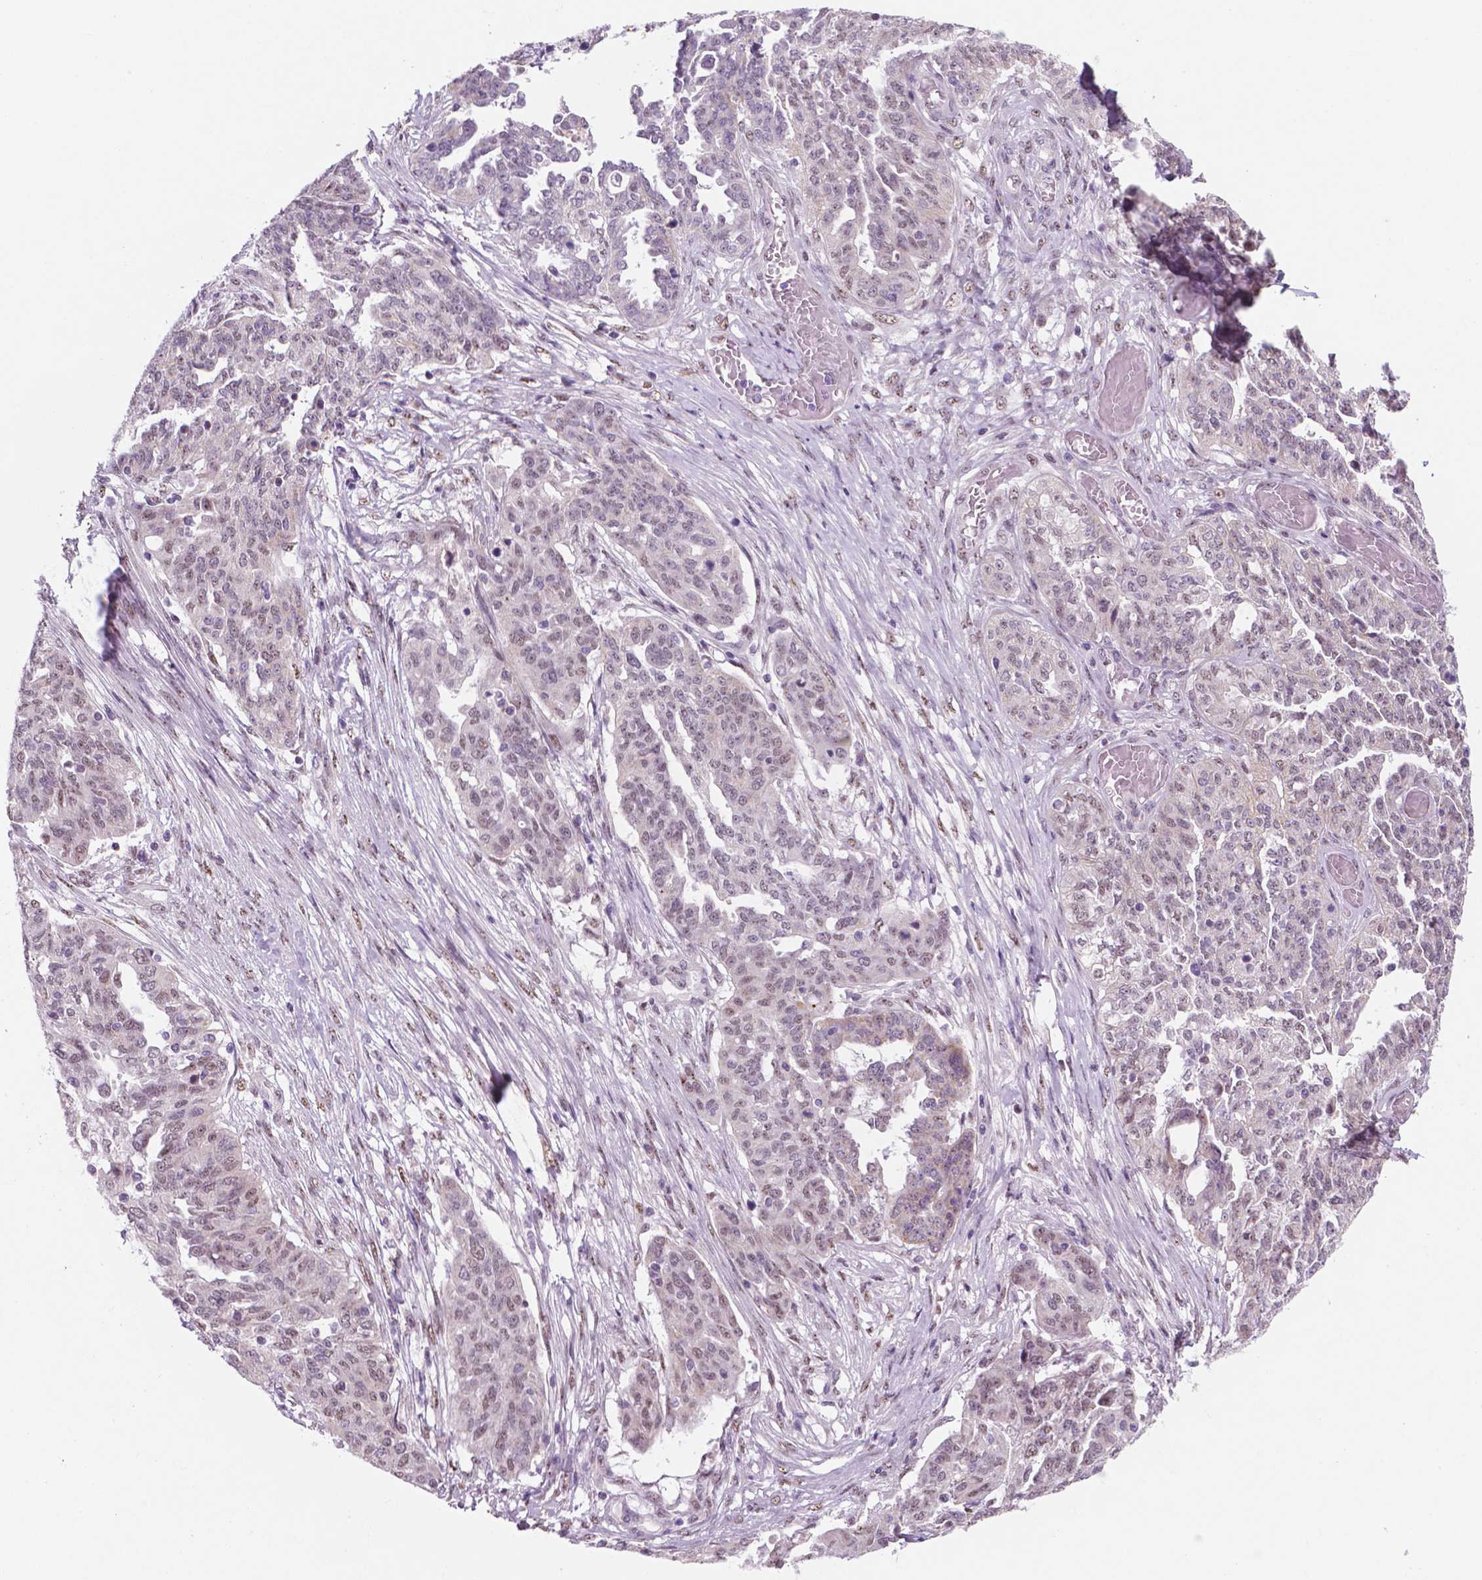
{"staining": {"intensity": "weak", "quantity": "25%-75%", "location": "nuclear"}, "tissue": "ovarian cancer", "cell_type": "Tumor cells", "image_type": "cancer", "snomed": [{"axis": "morphology", "description": "Cystadenocarcinoma, serous, NOS"}, {"axis": "topography", "description": "Ovary"}], "caption": "A low amount of weak nuclear expression is identified in about 25%-75% of tumor cells in serous cystadenocarcinoma (ovarian) tissue.", "gene": "C18orf21", "patient": {"sex": "female", "age": 67}}